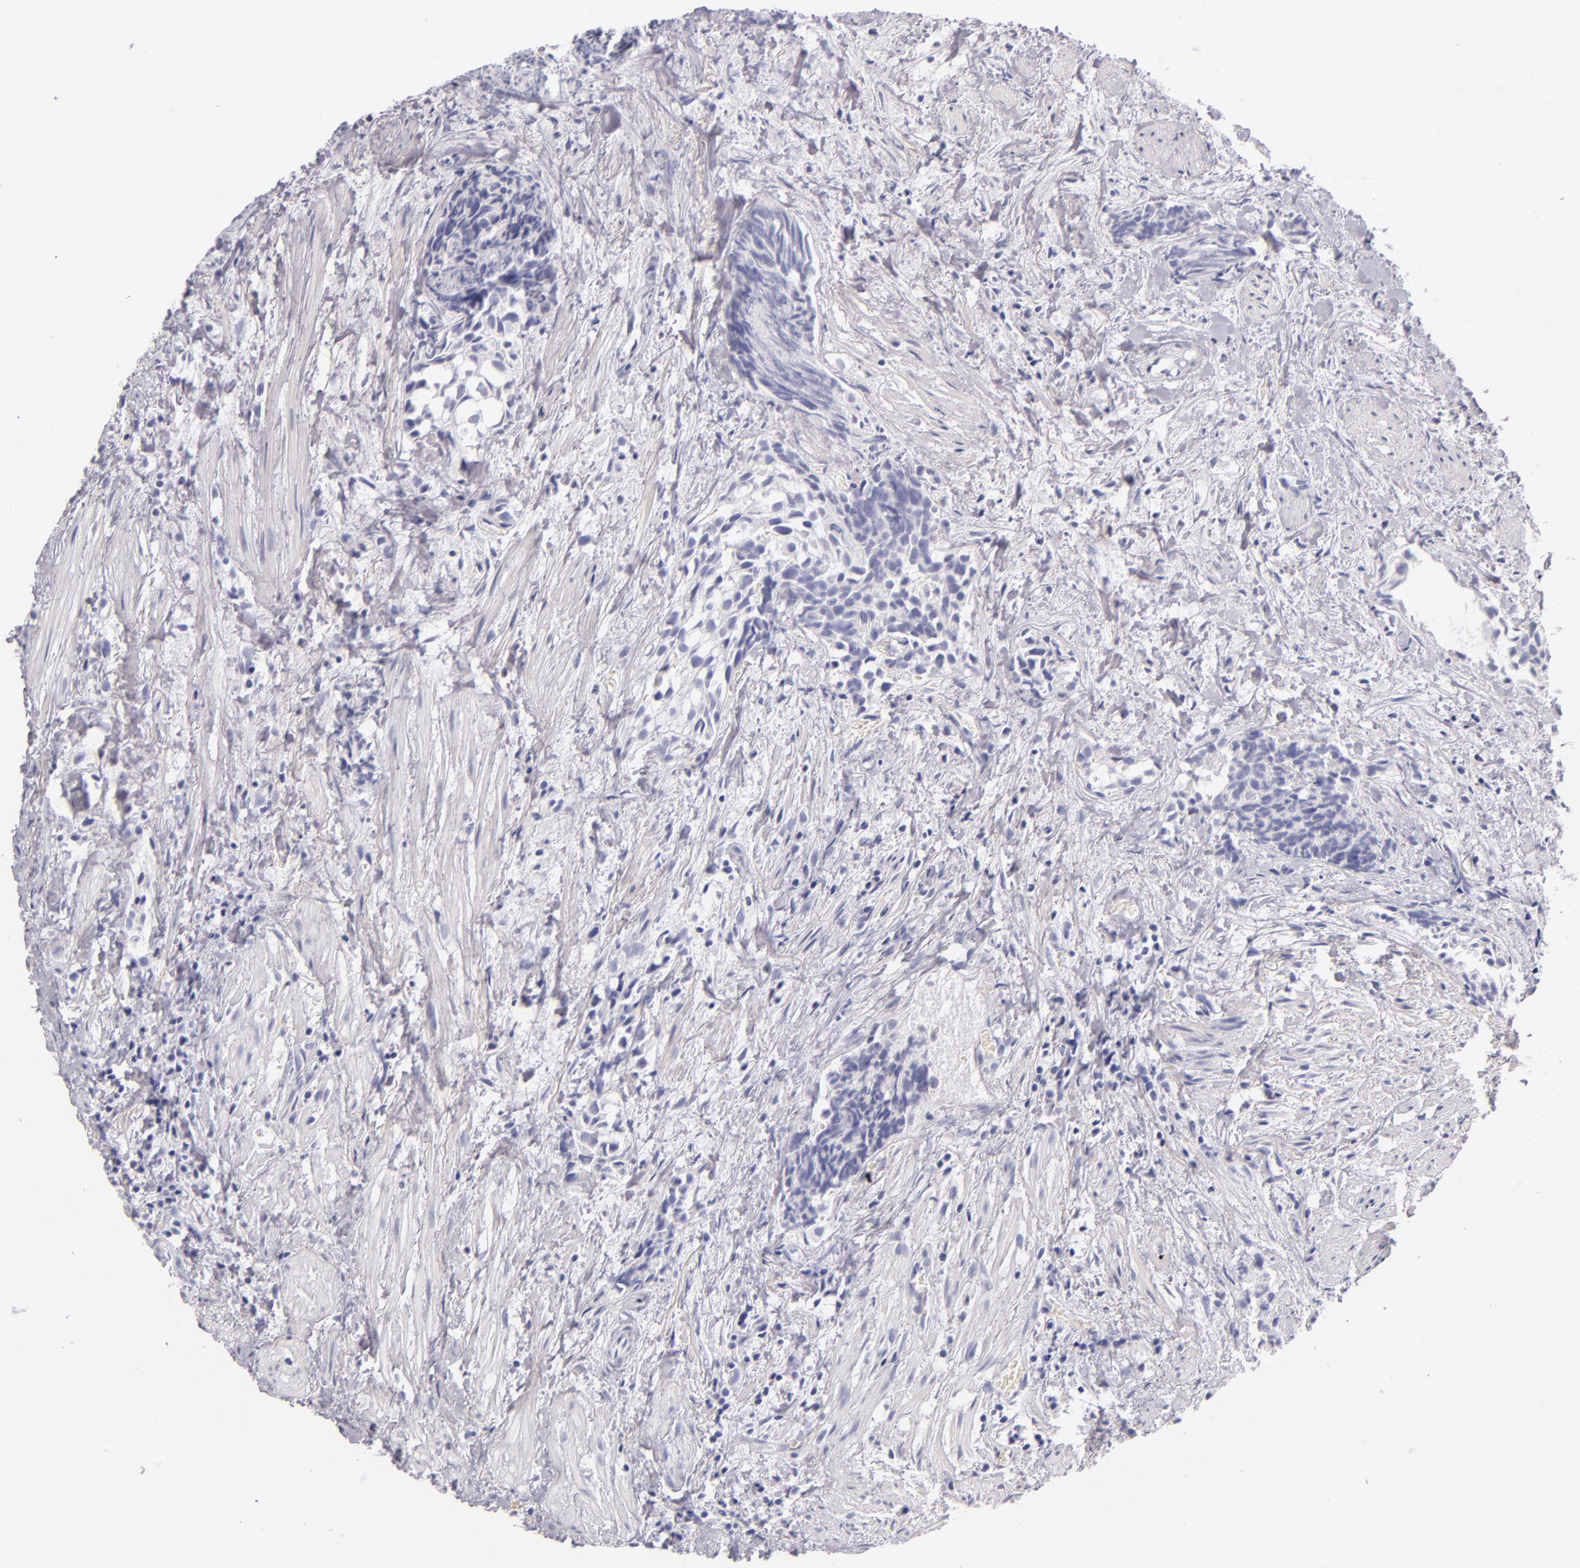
{"staining": {"intensity": "negative", "quantity": "none", "location": "none"}, "tissue": "urothelial cancer", "cell_type": "Tumor cells", "image_type": "cancer", "snomed": [{"axis": "morphology", "description": "Urothelial carcinoma, High grade"}, {"axis": "topography", "description": "Urinary bladder"}], "caption": "IHC image of human high-grade urothelial carcinoma stained for a protein (brown), which reveals no staining in tumor cells.", "gene": "FABP1", "patient": {"sex": "female", "age": 78}}